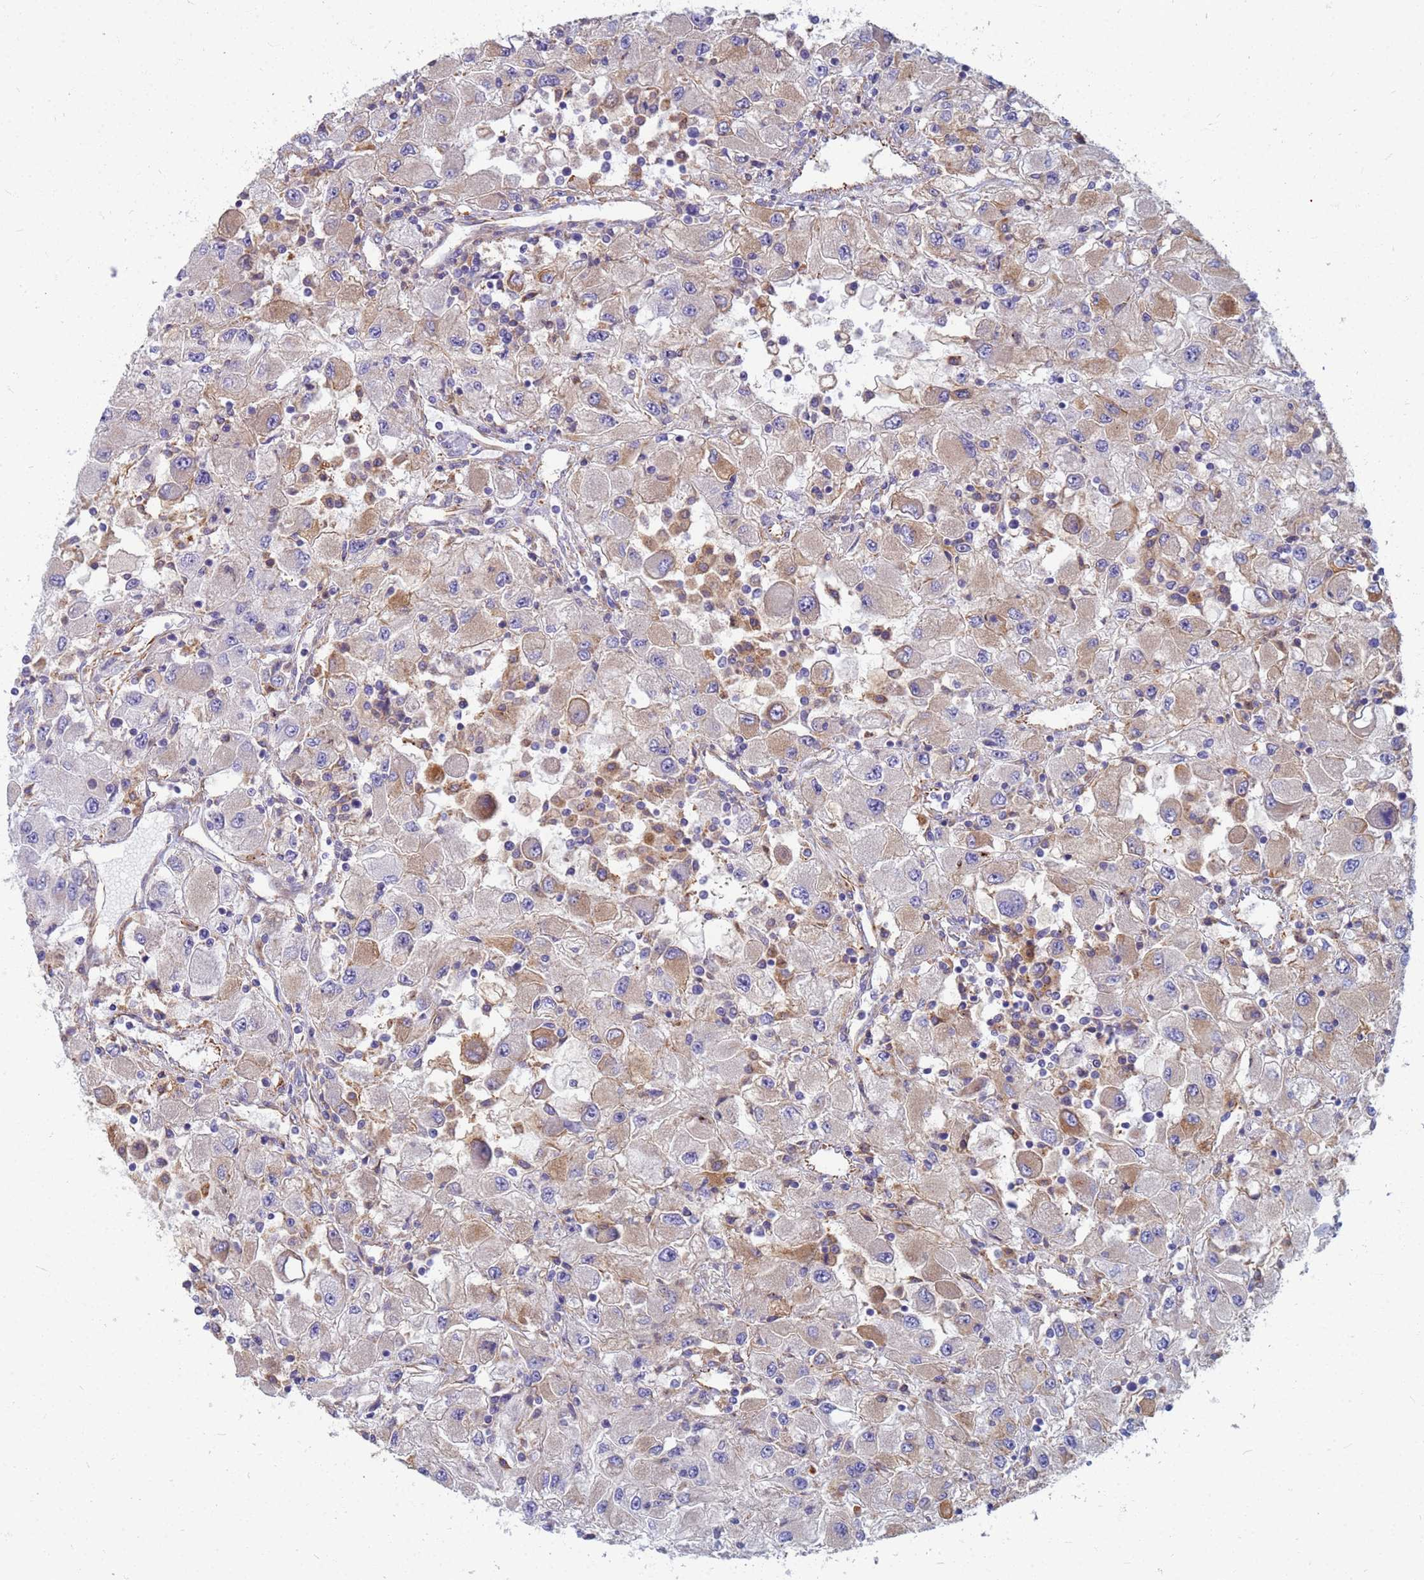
{"staining": {"intensity": "weak", "quantity": "25%-75%", "location": "cytoplasmic/membranous"}, "tissue": "renal cancer", "cell_type": "Tumor cells", "image_type": "cancer", "snomed": [{"axis": "morphology", "description": "Adenocarcinoma, NOS"}, {"axis": "topography", "description": "Kidney"}], "caption": "IHC photomicrograph of neoplastic tissue: renal adenocarcinoma stained using immunohistochemistry shows low levels of weak protein expression localized specifically in the cytoplasmic/membranous of tumor cells, appearing as a cytoplasmic/membranous brown color.", "gene": "EEA1", "patient": {"sex": "female", "age": 67}}